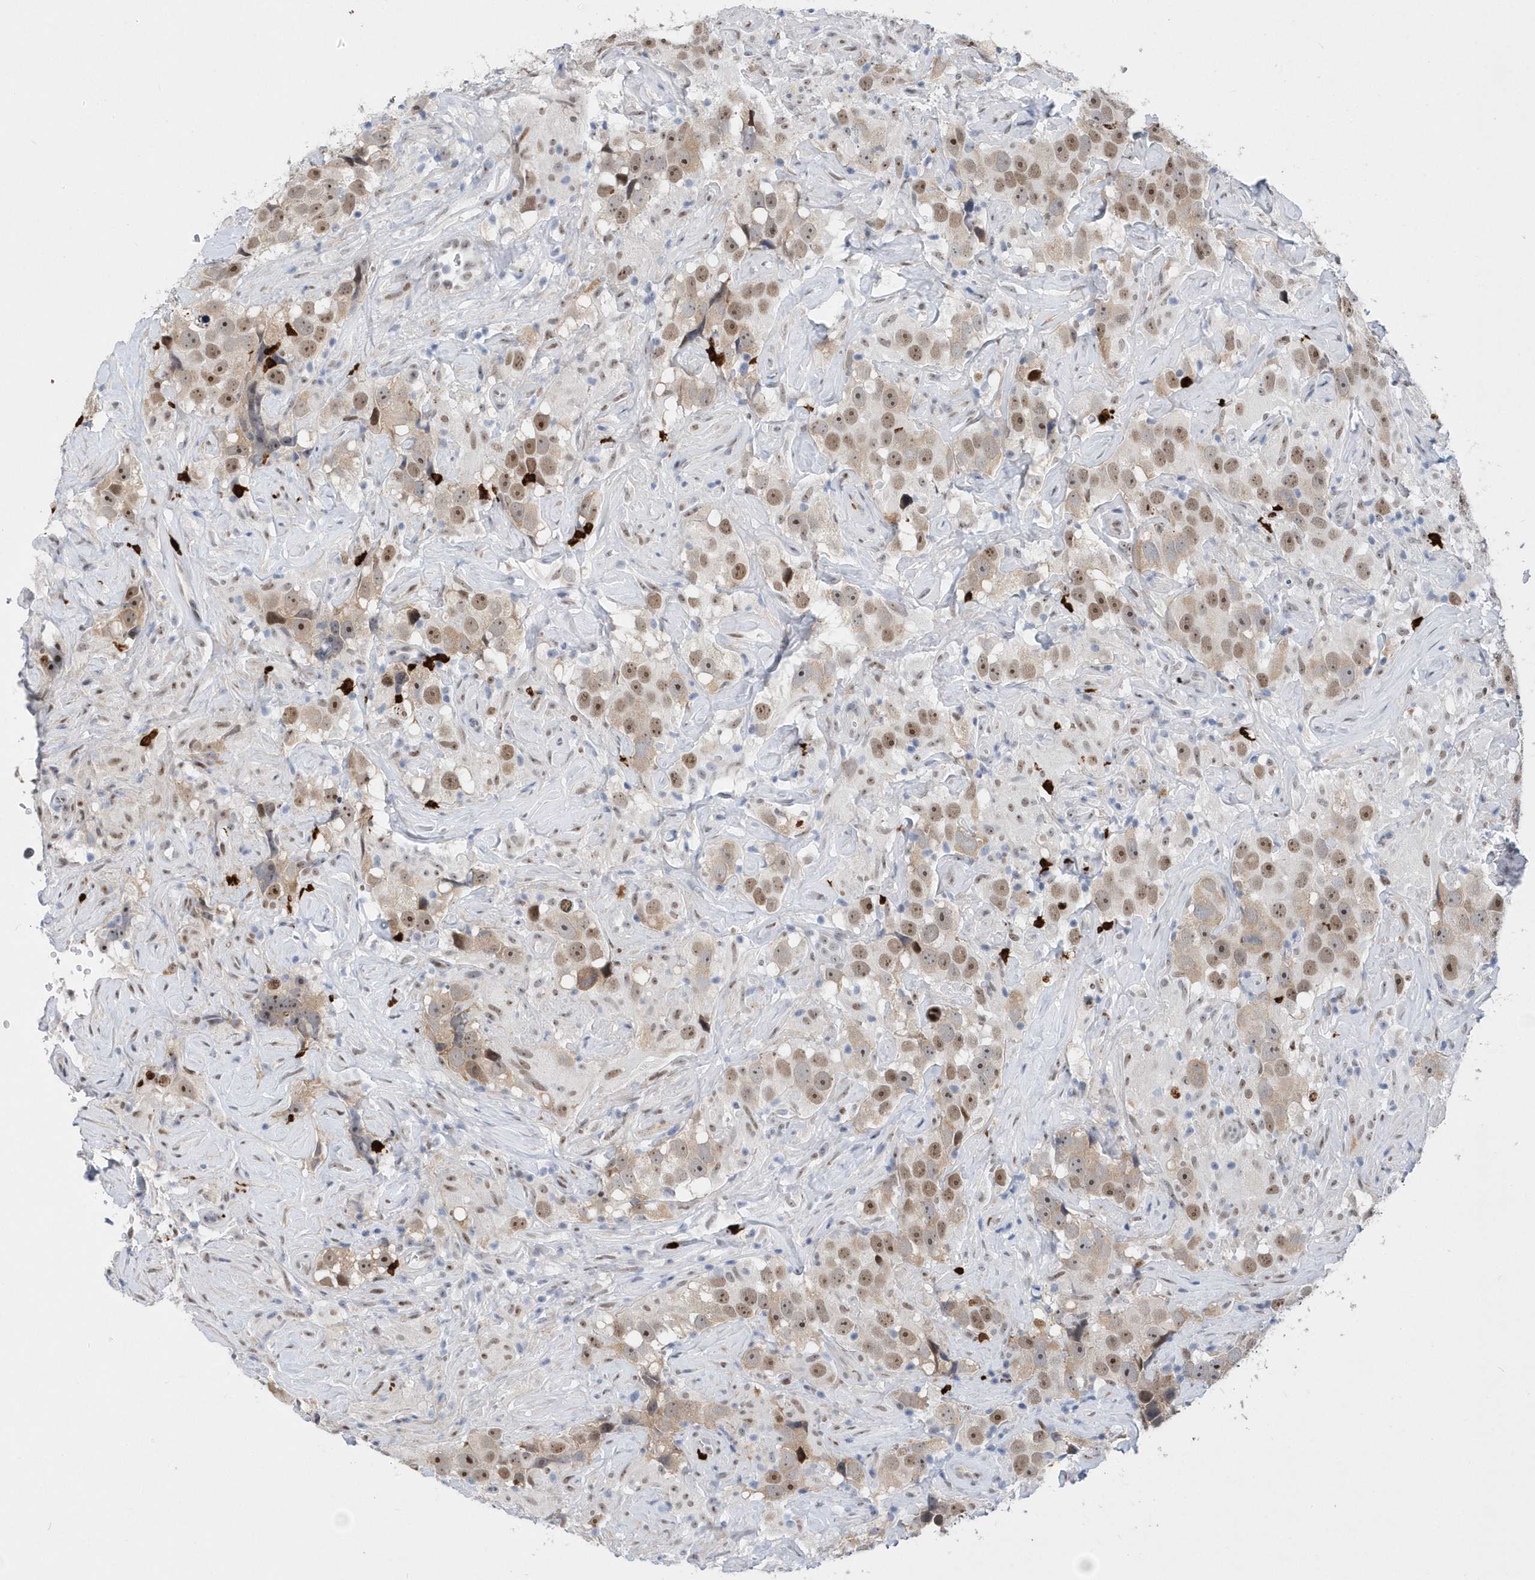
{"staining": {"intensity": "moderate", "quantity": ">75%", "location": "nuclear"}, "tissue": "testis cancer", "cell_type": "Tumor cells", "image_type": "cancer", "snomed": [{"axis": "morphology", "description": "Seminoma, NOS"}, {"axis": "topography", "description": "Testis"}], "caption": "IHC (DAB) staining of testis cancer demonstrates moderate nuclear protein expression in about >75% of tumor cells.", "gene": "RPP30", "patient": {"sex": "male", "age": 49}}